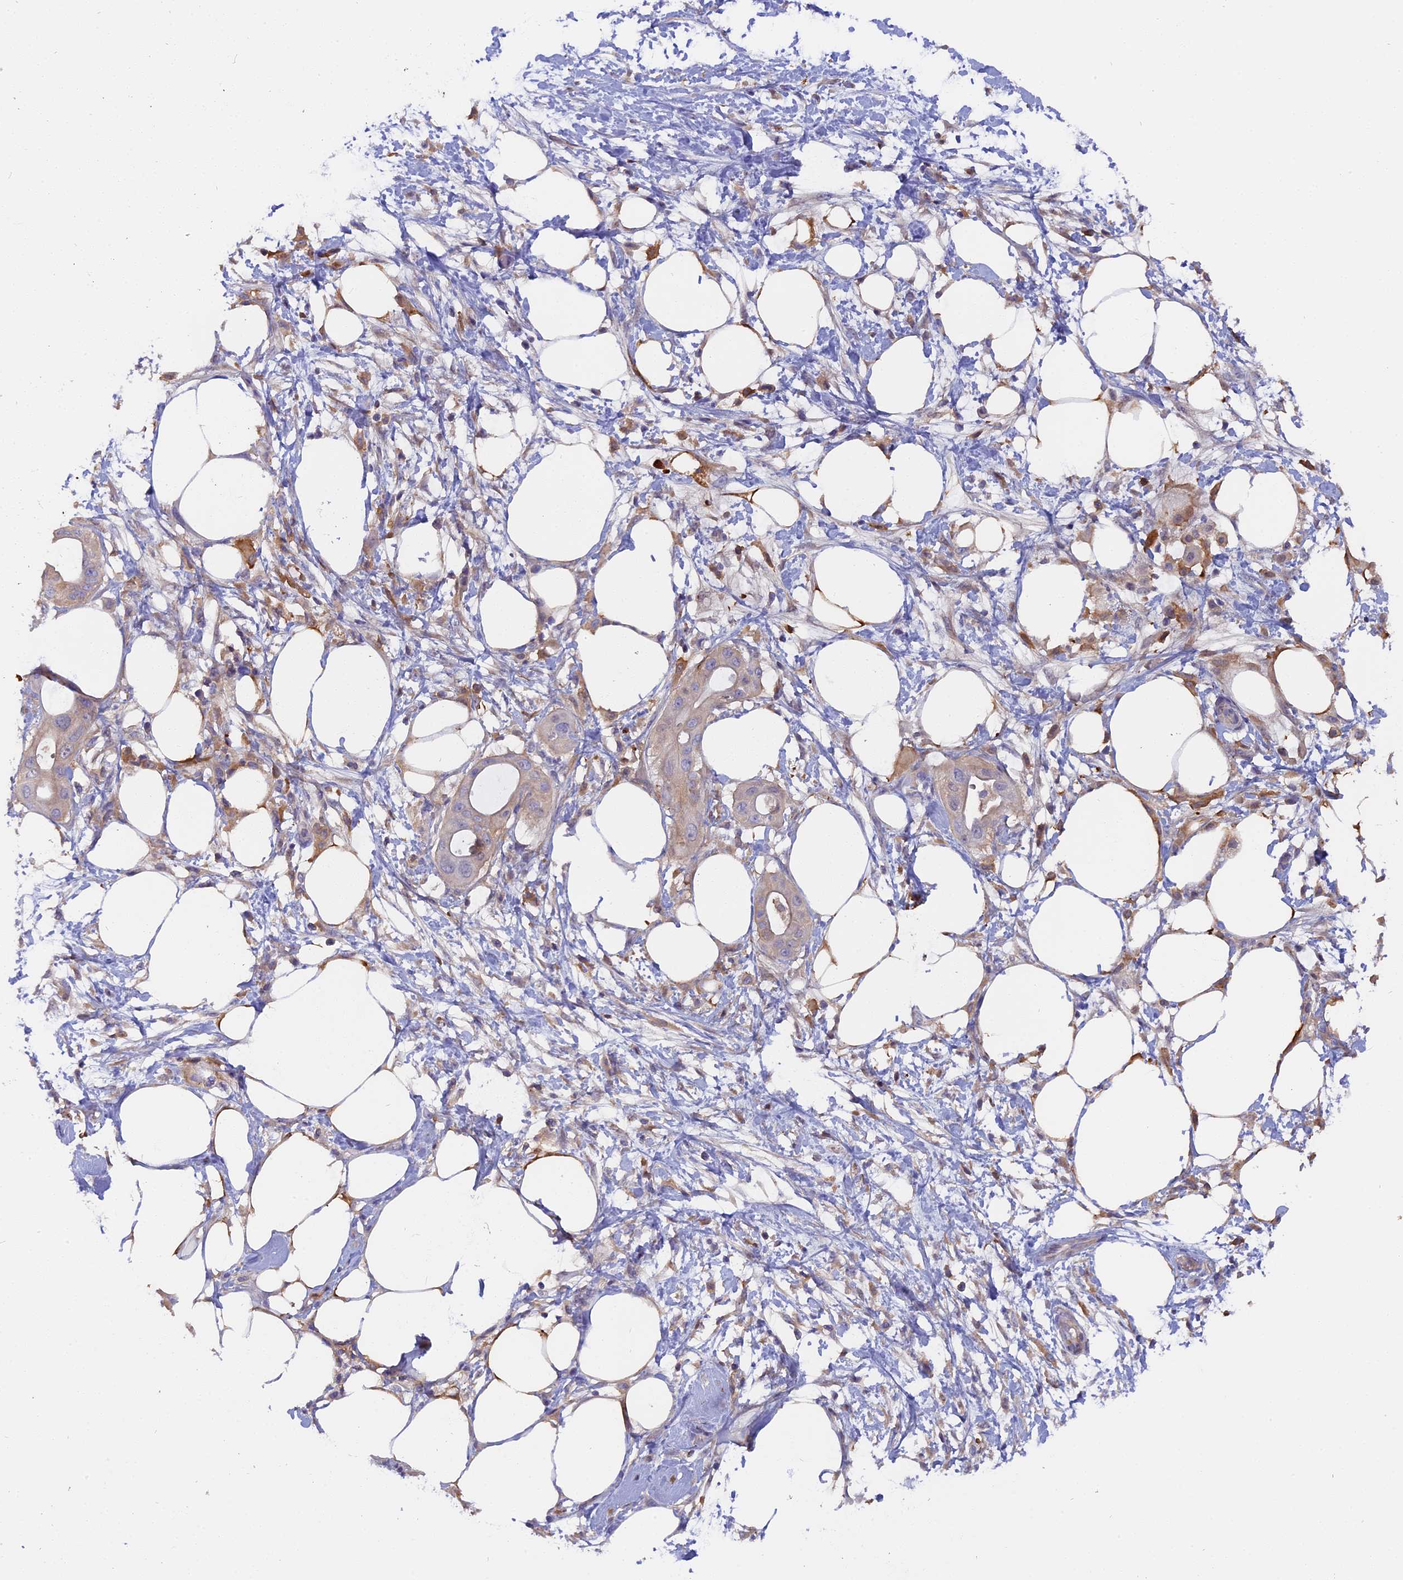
{"staining": {"intensity": "negative", "quantity": "none", "location": "none"}, "tissue": "pancreatic cancer", "cell_type": "Tumor cells", "image_type": "cancer", "snomed": [{"axis": "morphology", "description": "Adenocarcinoma, NOS"}, {"axis": "topography", "description": "Pancreas"}], "caption": "High magnification brightfield microscopy of adenocarcinoma (pancreatic) stained with DAB (brown) and counterstained with hematoxylin (blue): tumor cells show no significant positivity.", "gene": "FAM118B", "patient": {"sex": "male", "age": 68}}